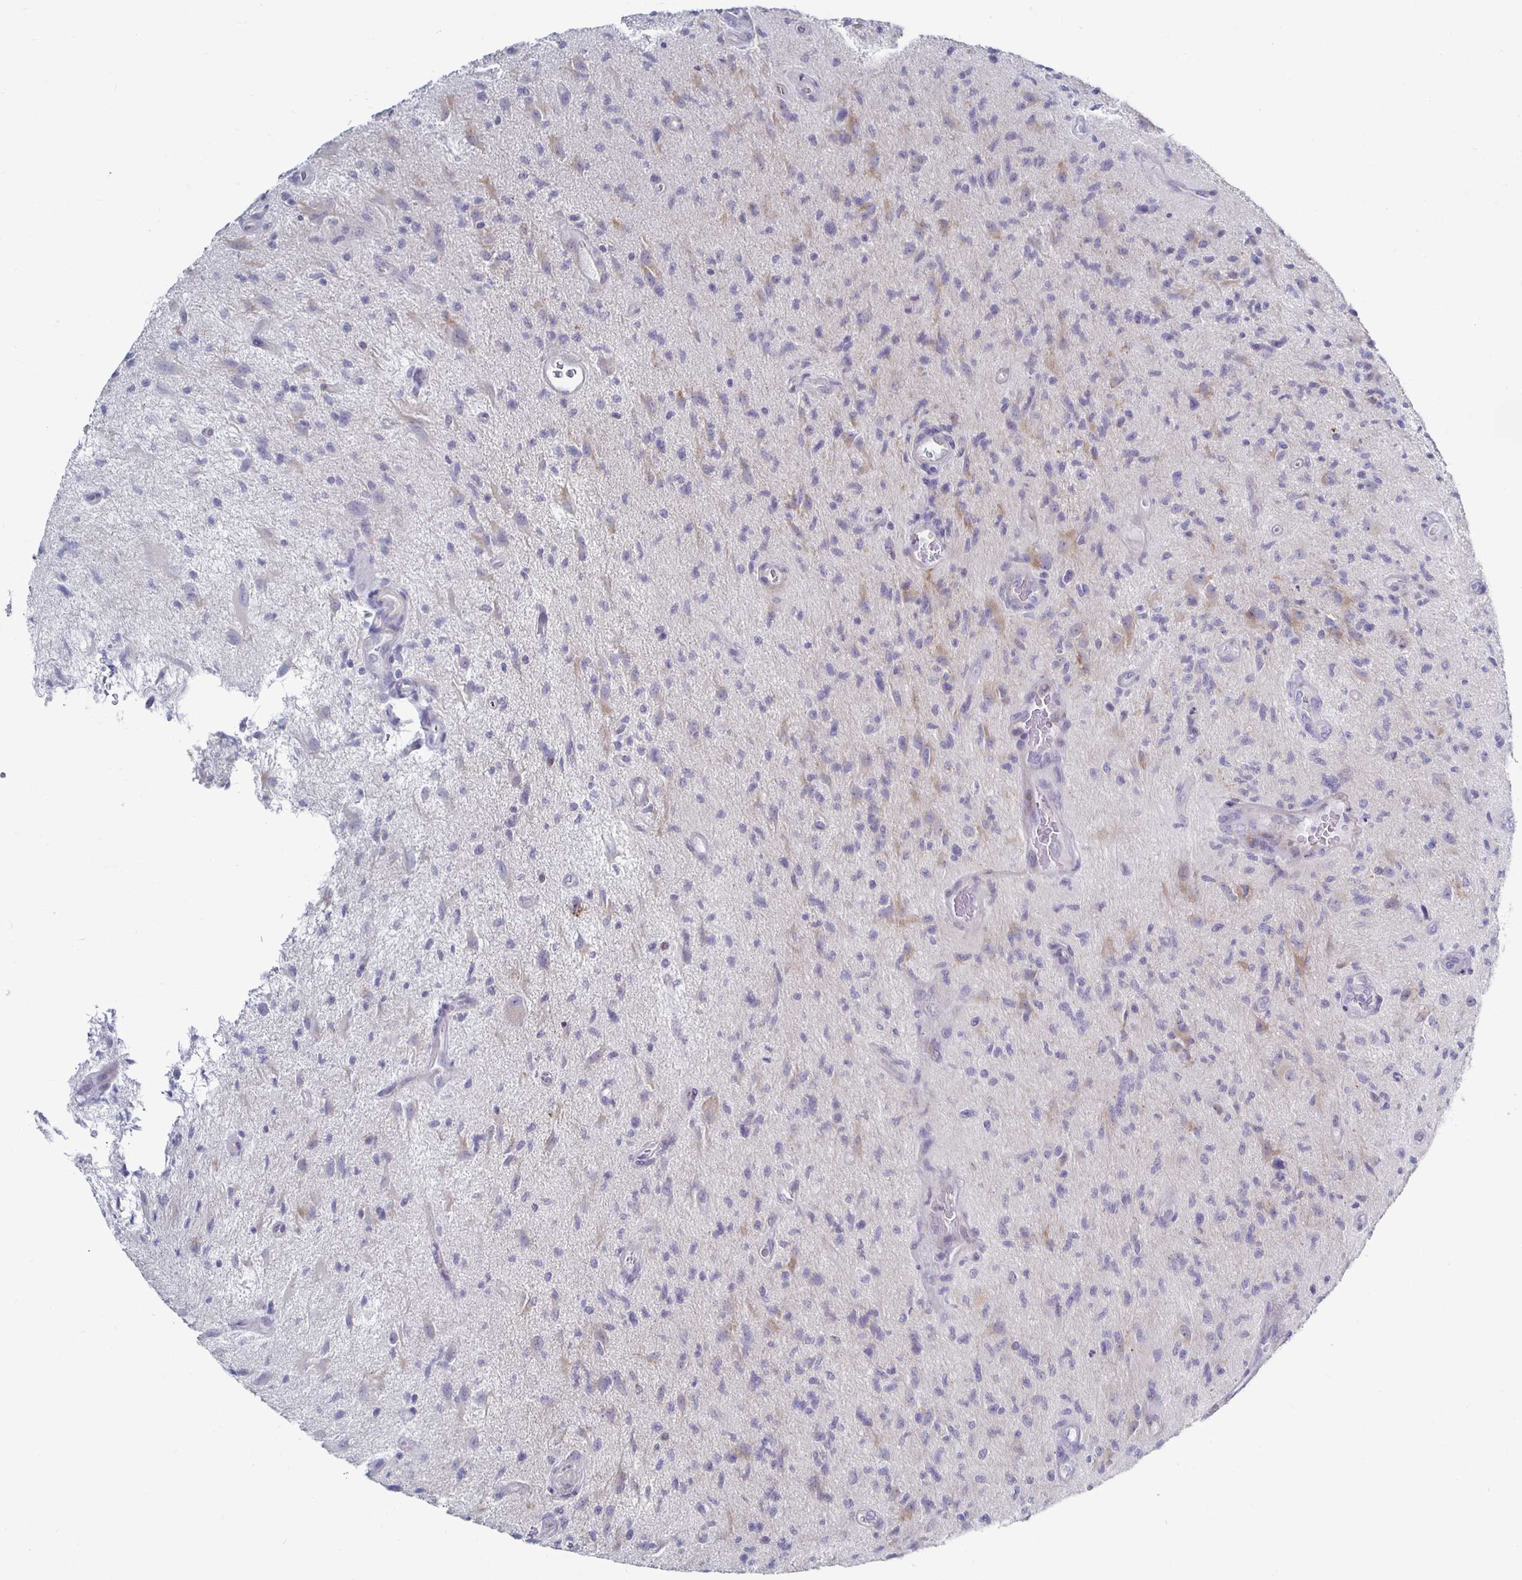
{"staining": {"intensity": "negative", "quantity": "none", "location": "none"}, "tissue": "glioma", "cell_type": "Tumor cells", "image_type": "cancer", "snomed": [{"axis": "morphology", "description": "Glioma, malignant, High grade"}, {"axis": "topography", "description": "Brain"}], "caption": "An immunohistochemistry image of glioma is shown. There is no staining in tumor cells of glioma. Brightfield microscopy of IHC stained with DAB (3,3'-diaminobenzidine) (brown) and hematoxylin (blue), captured at high magnification.", "gene": "NOCT", "patient": {"sex": "male", "age": 67}}